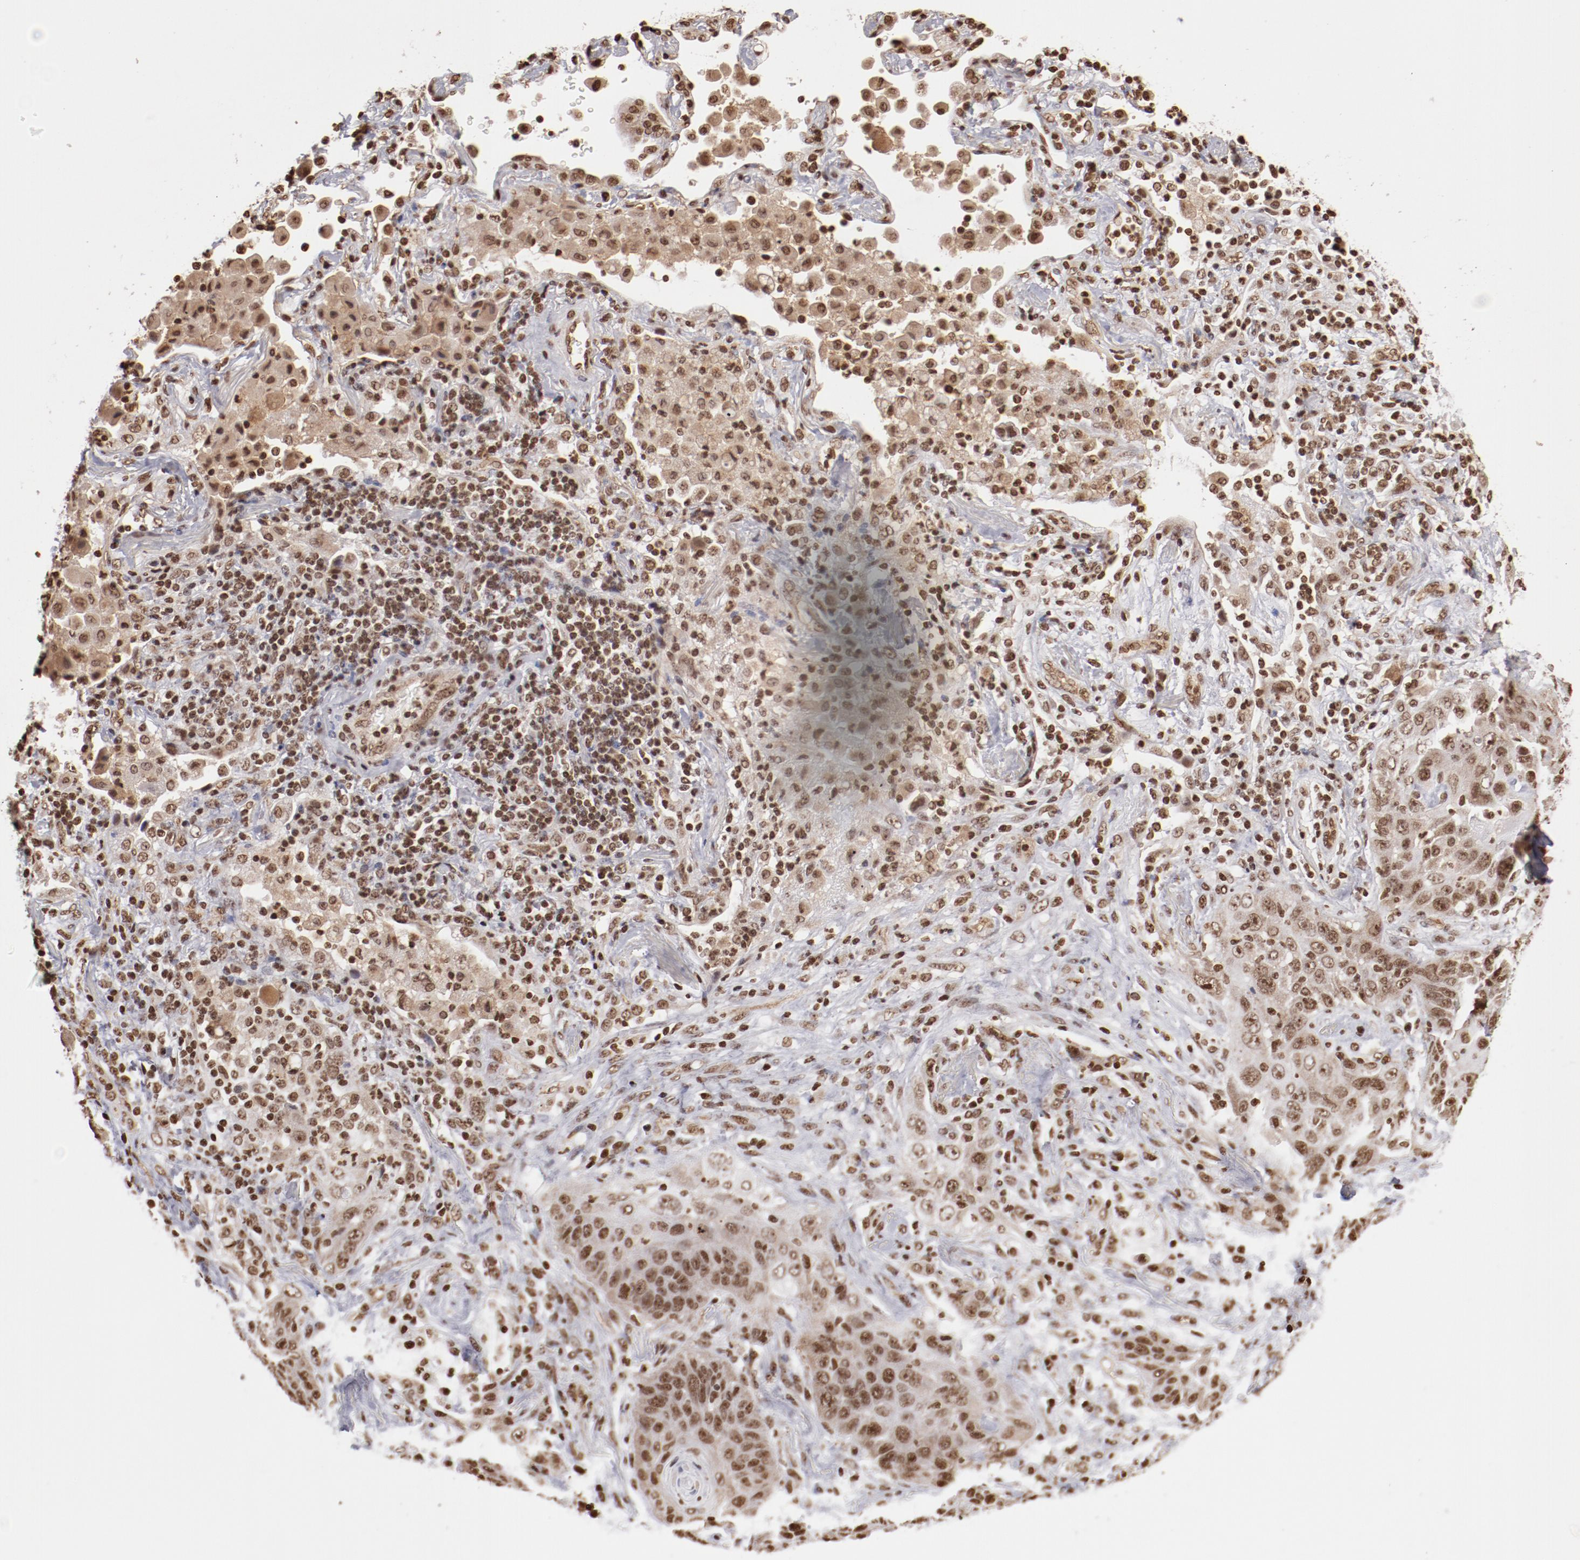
{"staining": {"intensity": "weak", "quantity": ">75%", "location": "nuclear"}, "tissue": "lung cancer", "cell_type": "Tumor cells", "image_type": "cancer", "snomed": [{"axis": "morphology", "description": "Squamous cell carcinoma, NOS"}, {"axis": "topography", "description": "Lung"}], "caption": "Human lung cancer (squamous cell carcinoma) stained with a brown dye displays weak nuclear positive positivity in about >75% of tumor cells.", "gene": "ABL2", "patient": {"sex": "female", "age": 67}}